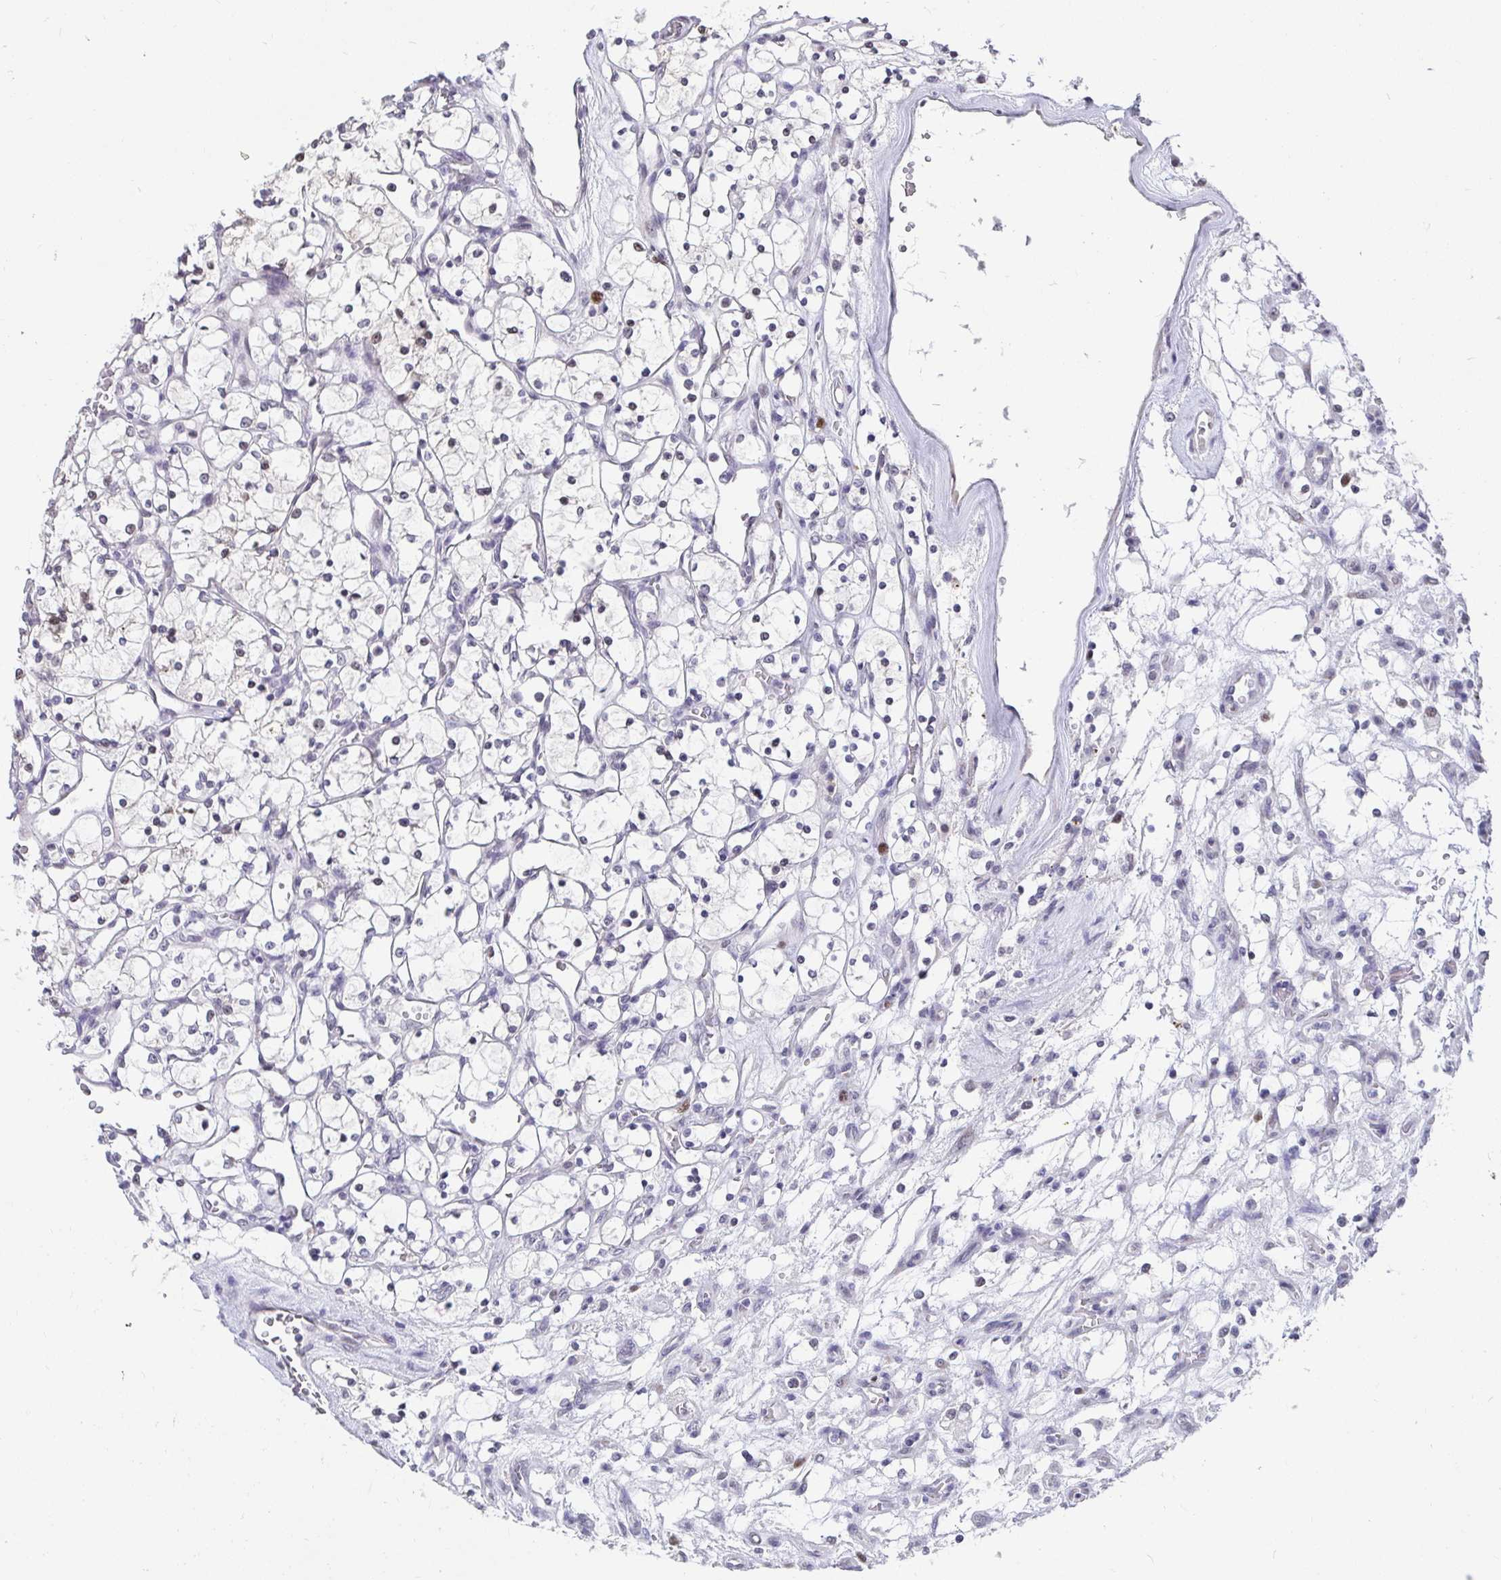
{"staining": {"intensity": "moderate", "quantity": "<25%", "location": "nuclear"}, "tissue": "renal cancer", "cell_type": "Tumor cells", "image_type": "cancer", "snomed": [{"axis": "morphology", "description": "Adenocarcinoma, NOS"}, {"axis": "topography", "description": "Kidney"}], "caption": "A brown stain labels moderate nuclear staining of a protein in human renal adenocarcinoma tumor cells.", "gene": "ANLN", "patient": {"sex": "female", "age": 69}}